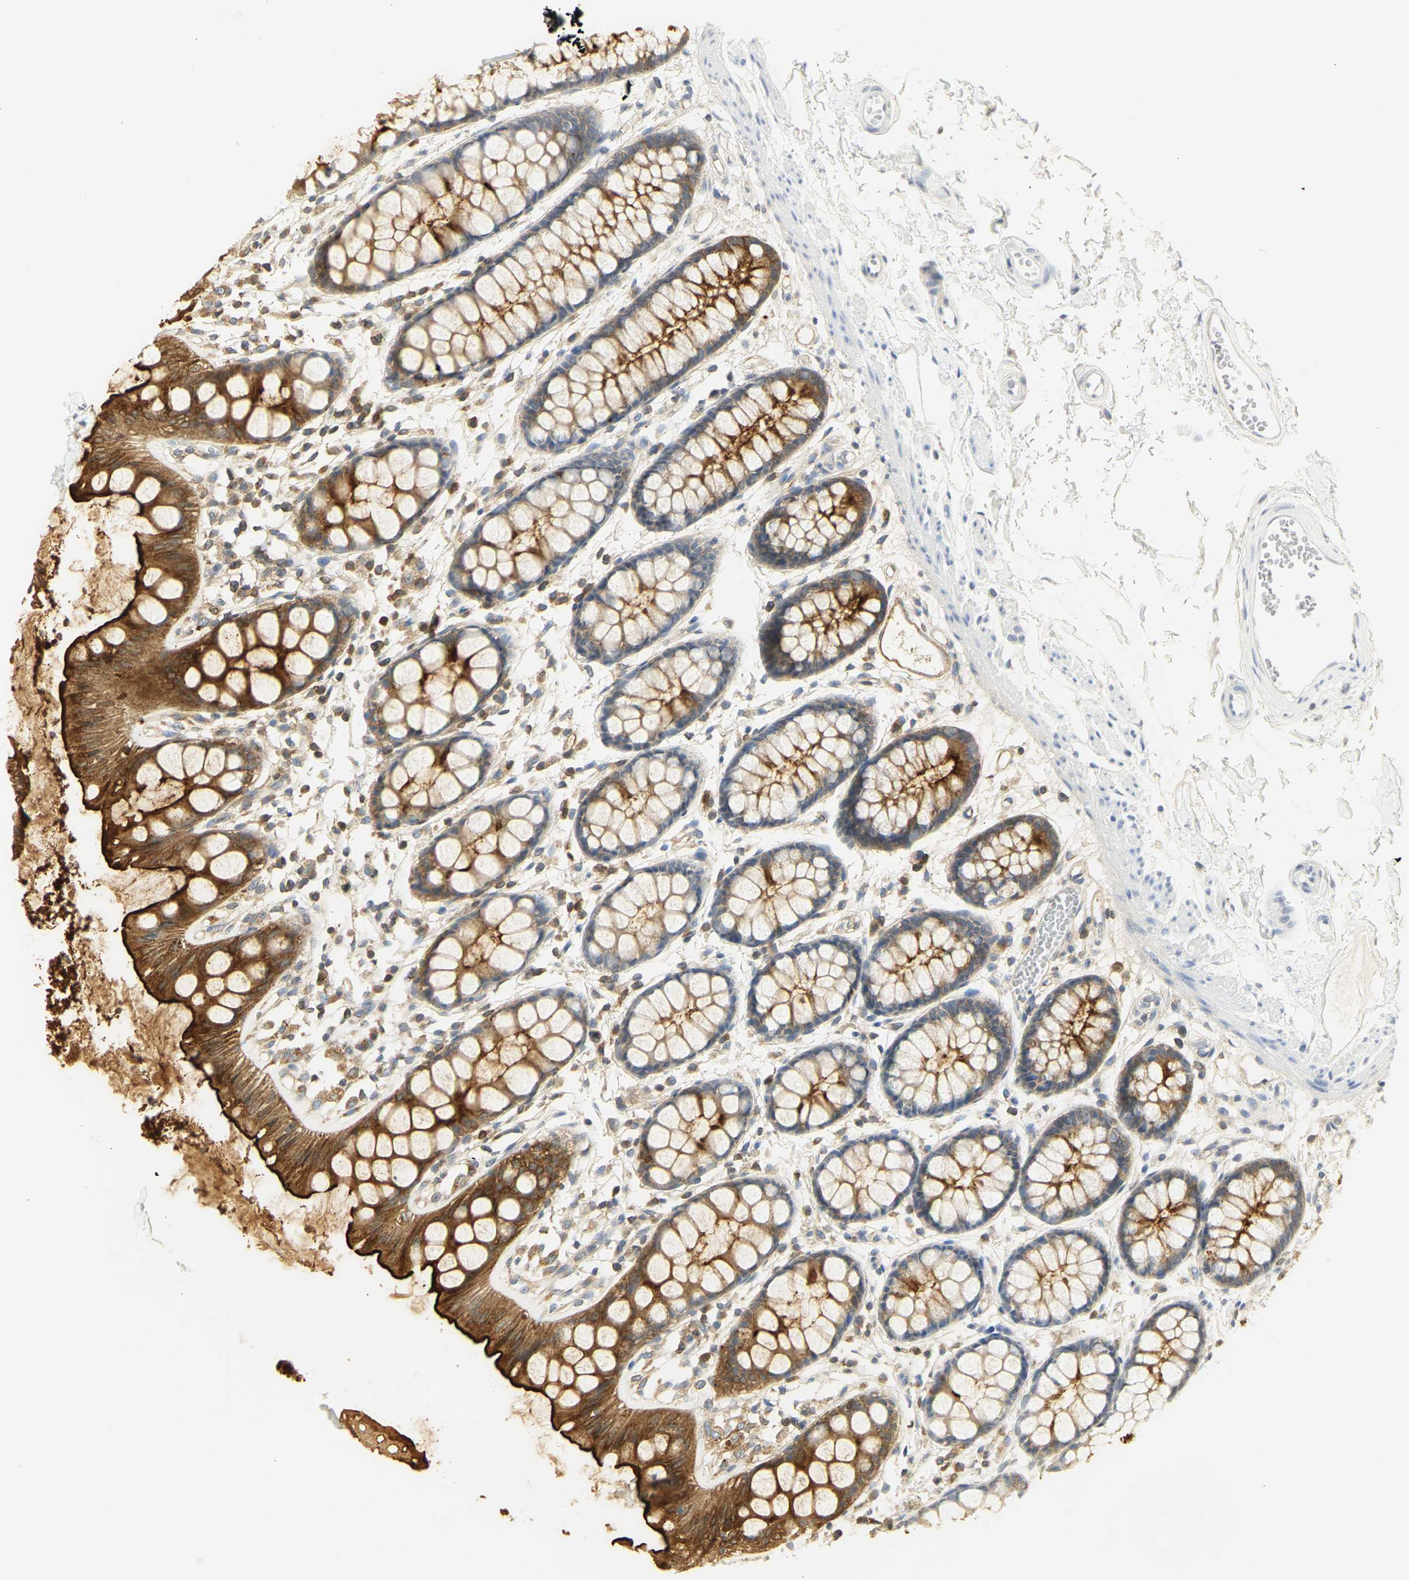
{"staining": {"intensity": "strong", "quantity": ">75%", "location": "cytoplasmic/membranous"}, "tissue": "rectum", "cell_type": "Glandular cells", "image_type": "normal", "snomed": [{"axis": "morphology", "description": "Normal tissue, NOS"}, {"axis": "topography", "description": "Rectum"}], "caption": "Strong cytoplasmic/membranous expression is present in about >75% of glandular cells in unremarkable rectum. The protein is shown in brown color, while the nuclei are stained blue.", "gene": "CEACAM5", "patient": {"sex": "female", "age": 66}}